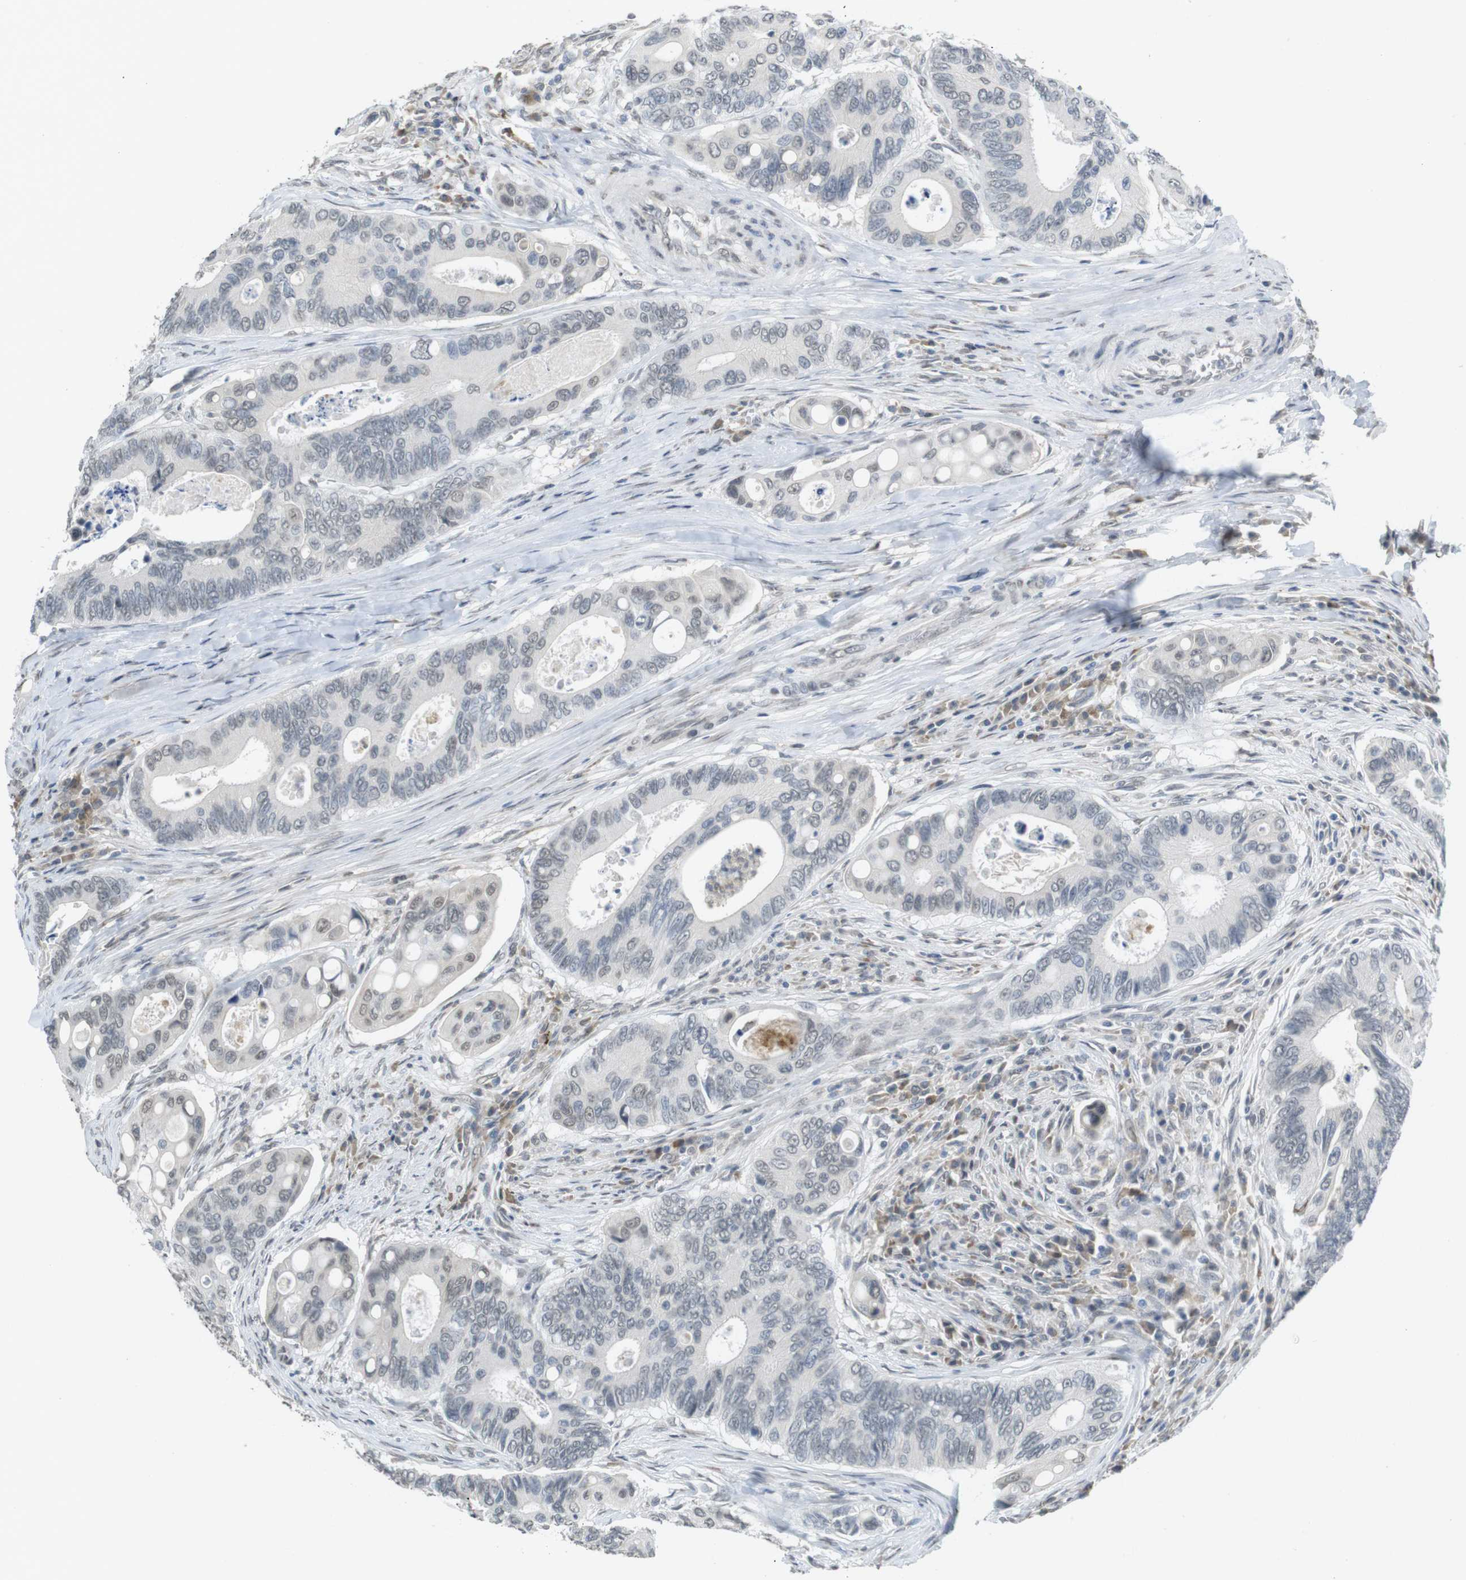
{"staining": {"intensity": "negative", "quantity": "none", "location": "none"}, "tissue": "colorectal cancer", "cell_type": "Tumor cells", "image_type": "cancer", "snomed": [{"axis": "morphology", "description": "Inflammation, NOS"}, {"axis": "morphology", "description": "Adenocarcinoma, NOS"}, {"axis": "topography", "description": "Colon"}], "caption": "The micrograph reveals no significant staining in tumor cells of adenocarcinoma (colorectal).", "gene": "FZD10", "patient": {"sex": "male", "age": 72}}